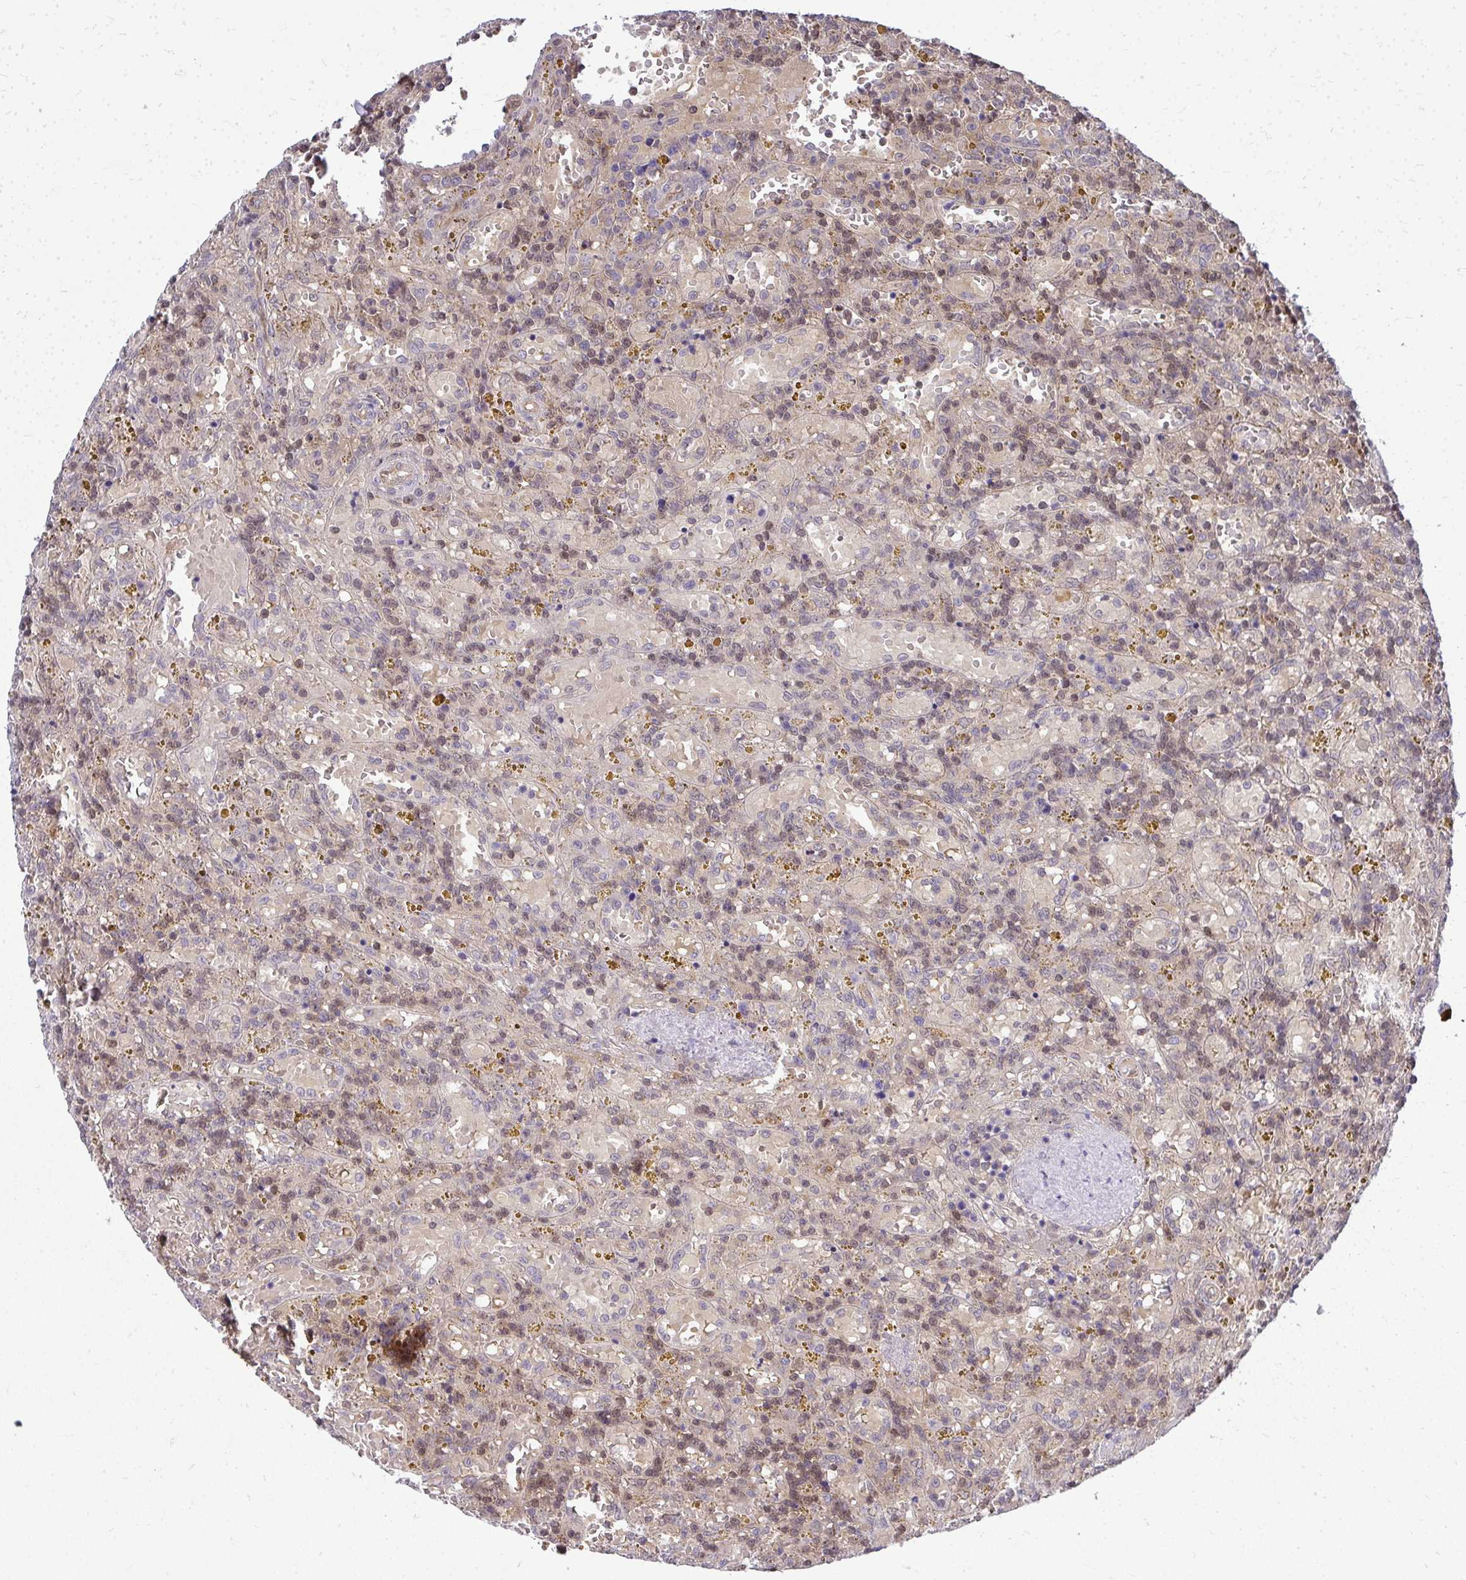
{"staining": {"intensity": "weak", "quantity": "25%-75%", "location": "nuclear"}, "tissue": "lymphoma", "cell_type": "Tumor cells", "image_type": "cancer", "snomed": [{"axis": "morphology", "description": "Malignant lymphoma, non-Hodgkin's type, Low grade"}, {"axis": "topography", "description": "Spleen"}], "caption": "Immunohistochemistry (DAB (3,3'-diaminobenzidine)) staining of malignant lymphoma, non-Hodgkin's type (low-grade) exhibits weak nuclear protein staining in about 25%-75% of tumor cells.", "gene": "HDHD2", "patient": {"sex": "female", "age": 65}}